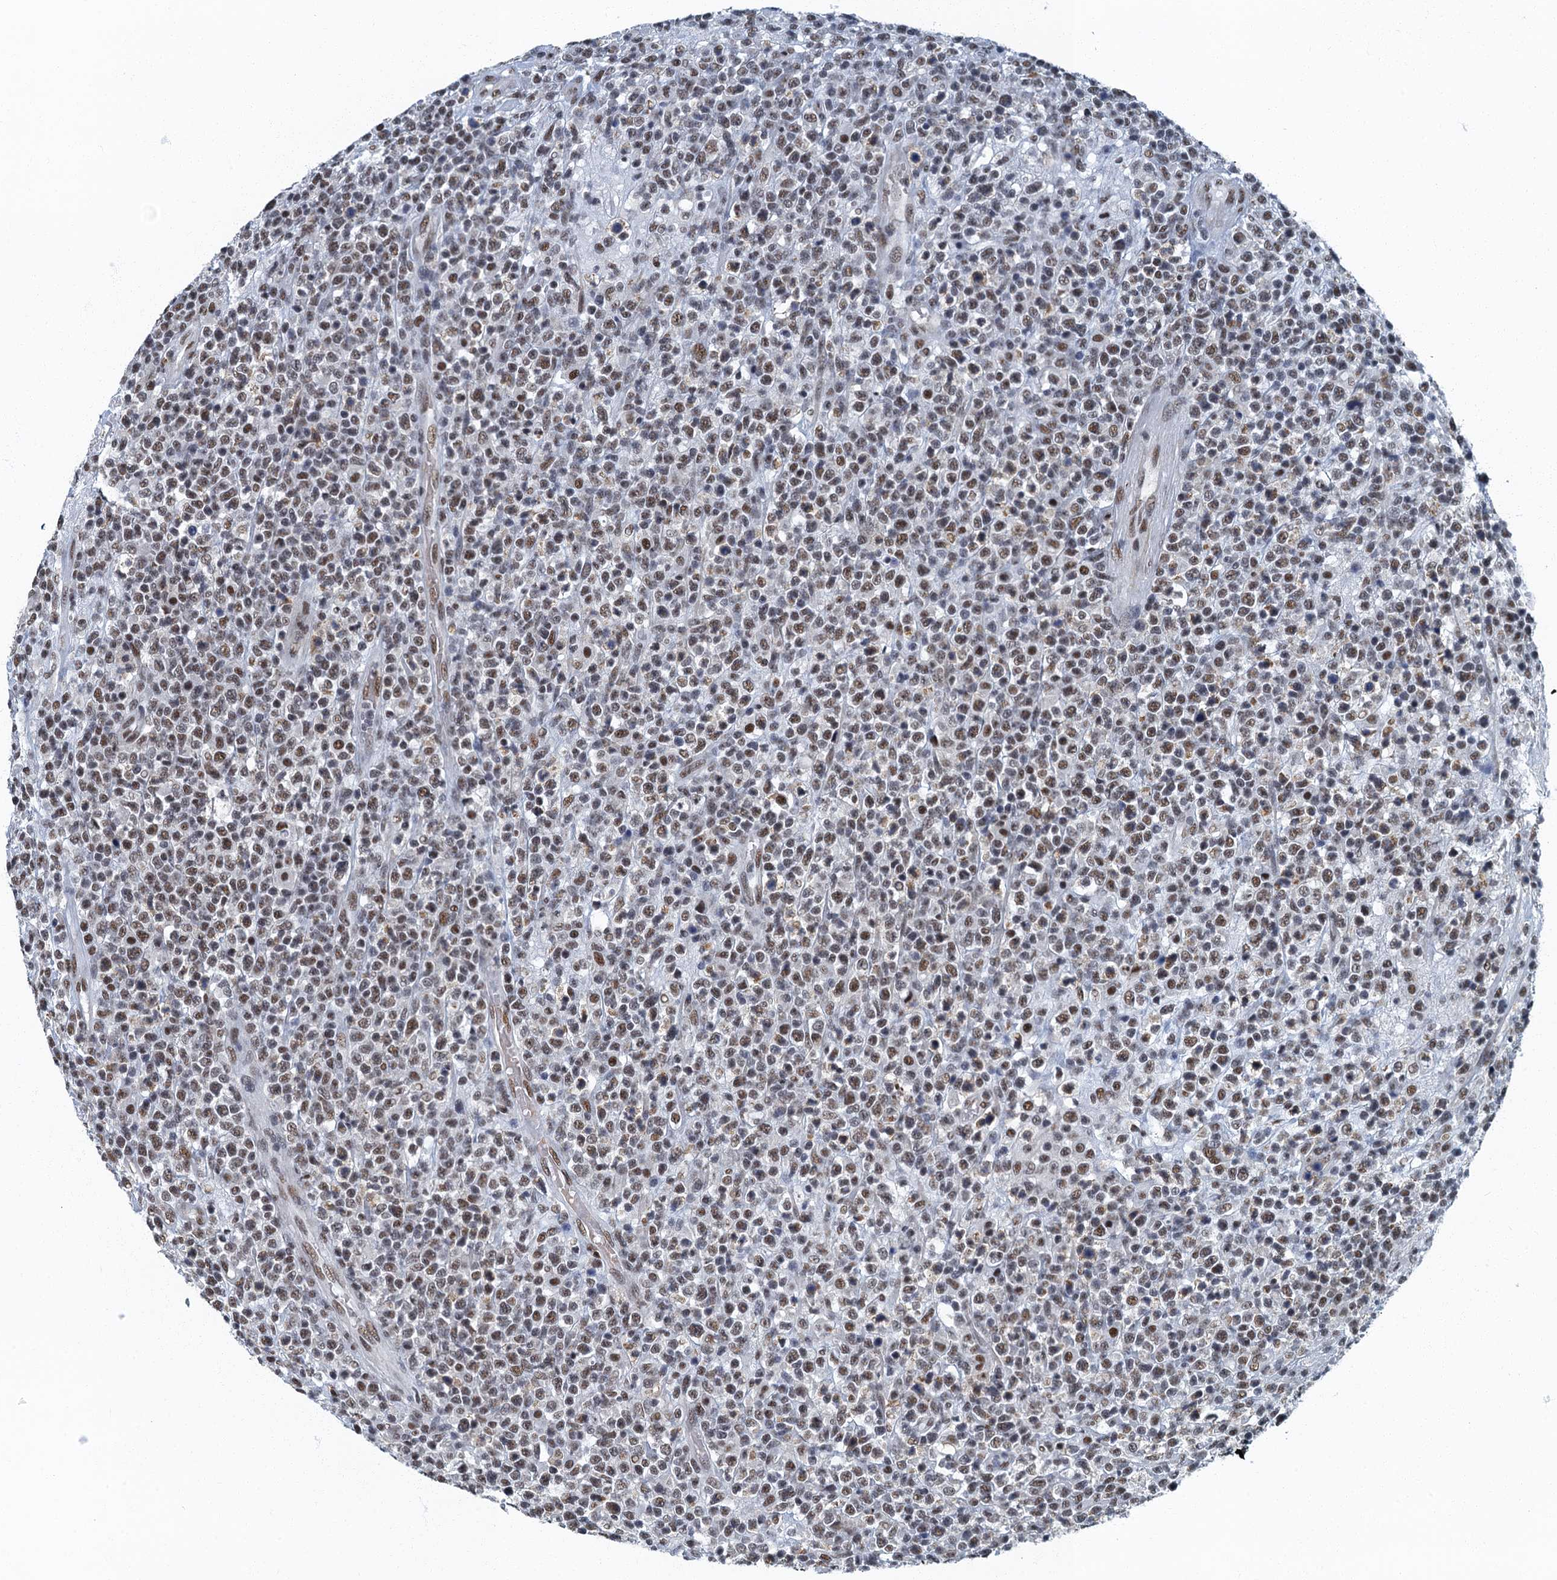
{"staining": {"intensity": "moderate", "quantity": ">75%", "location": "nuclear"}, "tissue": "lymphoma", "cell_type": "Tumor cells", "image_type": "cancer", "snomed": [{"axis": "morphology", "description": "Malignant lymphoma, non-Hodgkin's type, High grade"}, {"axis": "topography", "description": "Colon"}], "caption": "This image exhibits immunohistochemistry (IHC) staining of lymphoma, with medium moderate nuclear expression in approximately >75% of tumor cells.", "gene": "GADL1", "patient": {"sex": "female", "age": 53}}